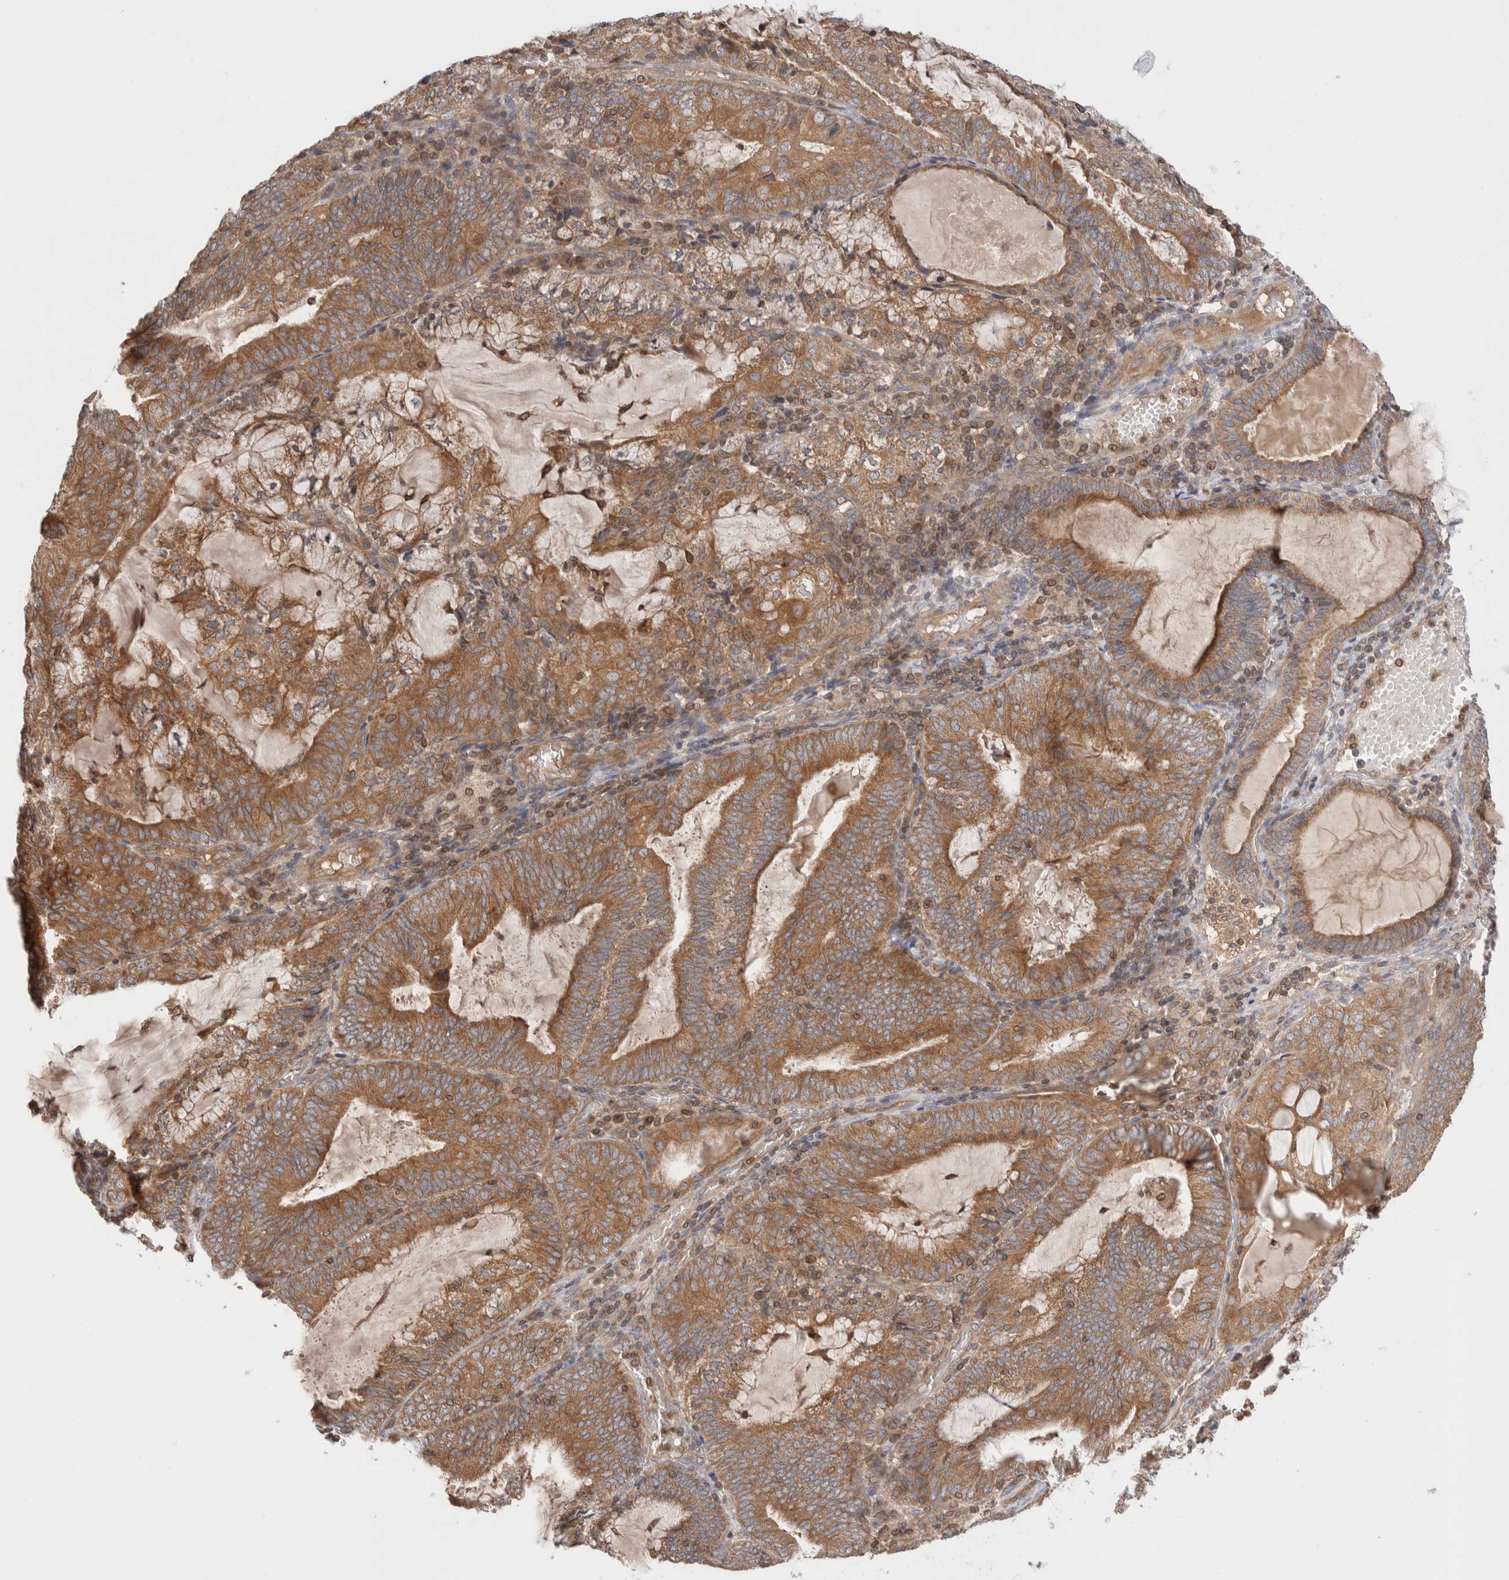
{"staining": {"intensity": "moderate", "quantity": ">75%", "location": "cytoplasmic/membranous"}, "tissue": "endometrial cancer", "cell_type": "Tumor cells", "image_type": "cancer", "snomed": [{"axis": "morphology", "description": "Adenocarcinoma, NOS"}, {"axis": "topography", "description": "Endometrium"}], "caption": "The photomicrograph exhibits staining of endometrial cancer, revealing moderate cytoplasmic/membranous protein expression (brown color) within tumor cells.", "gene": "SIKE1", "patient": {"sex": "female", "age": 81}}